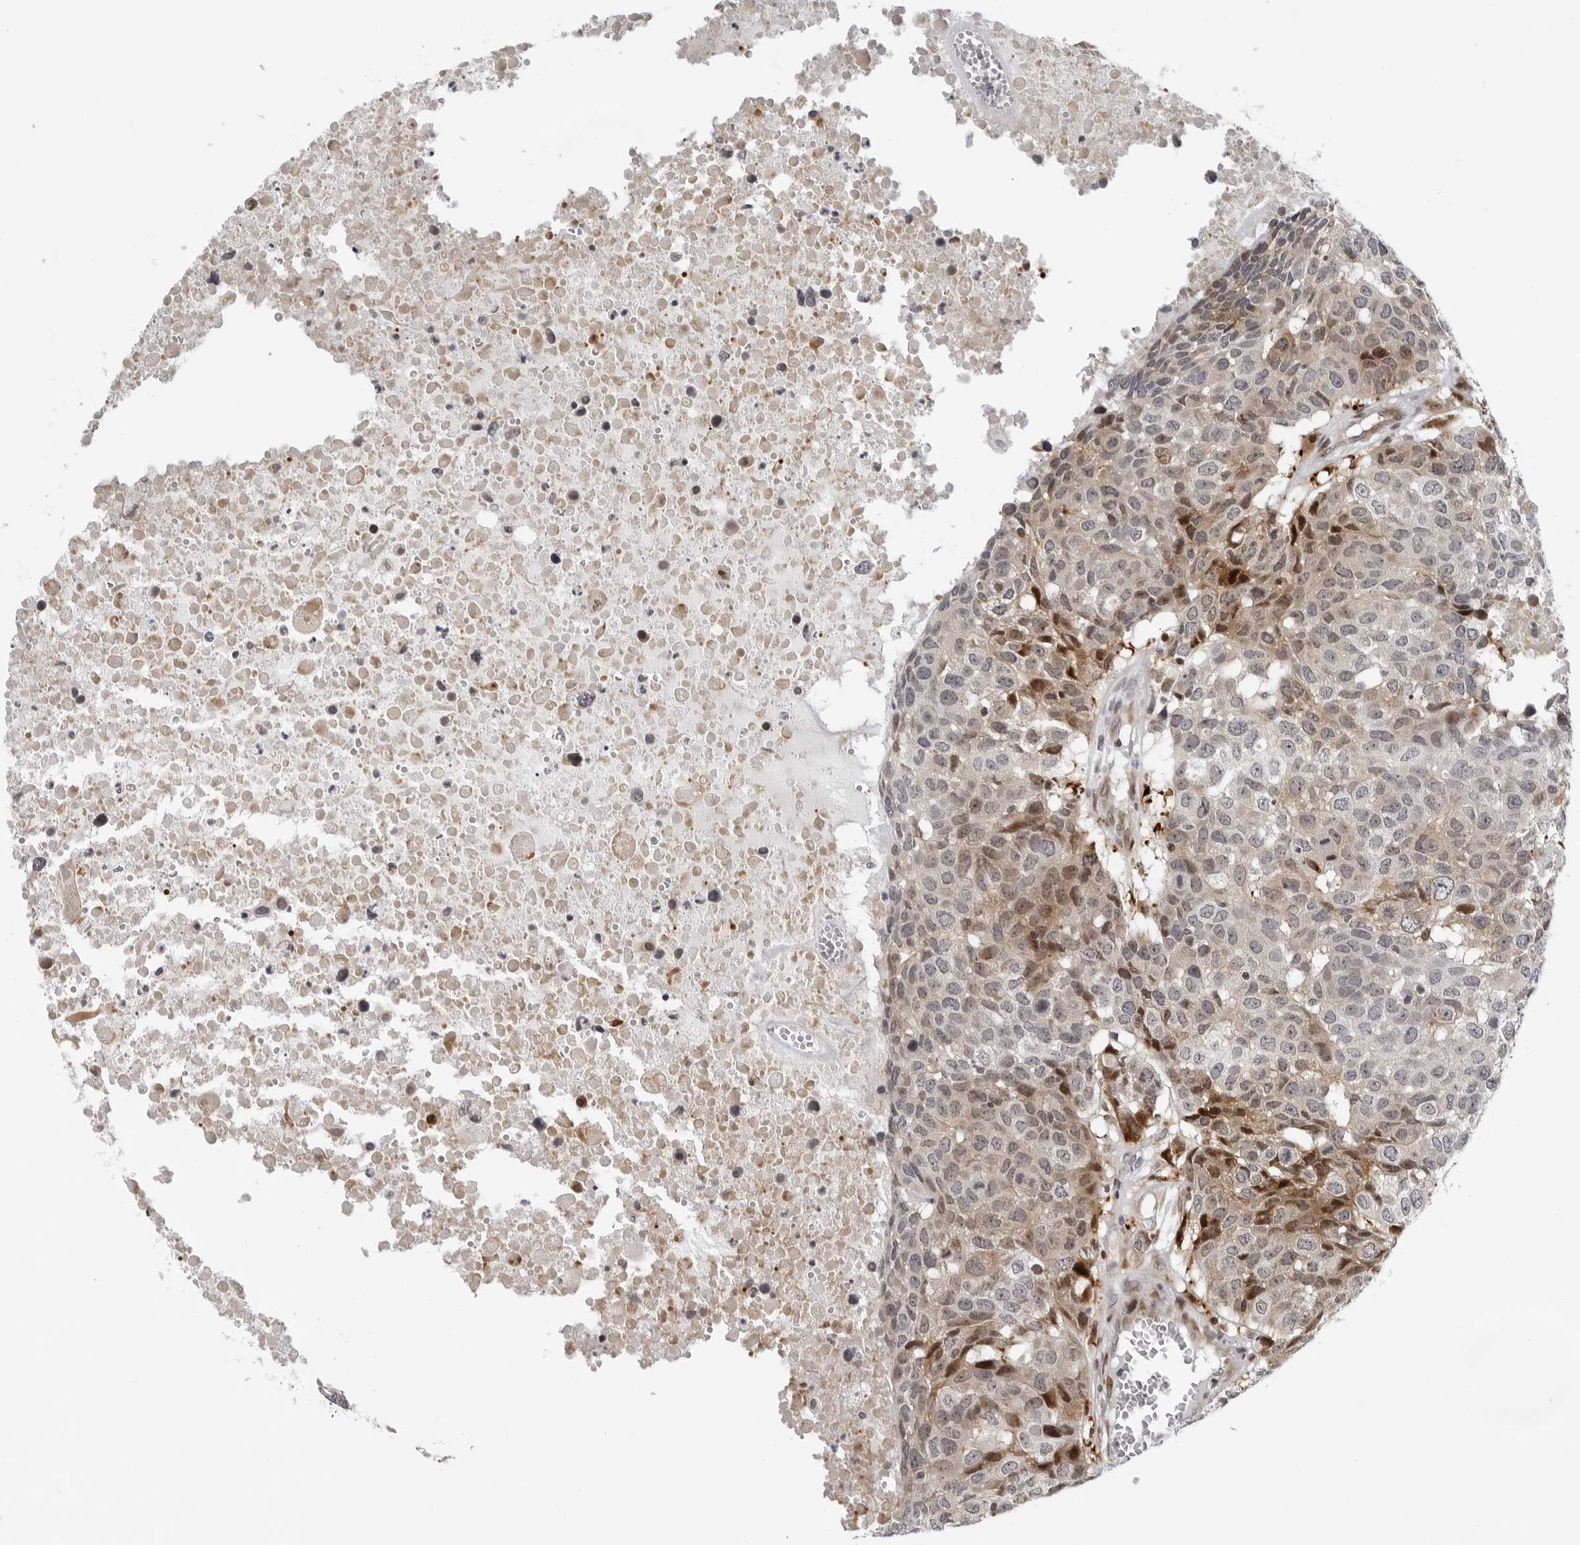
{"staining": {"intensity": "moderate", "quantity": "<25%", "location": "cytoplasmic/membranous,nuclear"}, "tissue": "head and neck cancer", "cell_type": "Tumor cells", "image_type": "cancer", "snomed": [{"axis": "morphology", "description": "Squamous cell carcinoma, NOS"}, {"axis": "topography", "description": "Head-Neck"}], "caption": "Squamous cell carcinoma (head and neck) stained with IHC demonstrates moderate cytoplasmic/membranous and nuclear expression in approximately <25% of tumor cells.", "gene": "PIP4K2C", "patient": {"sex": "male", "age": 66}}